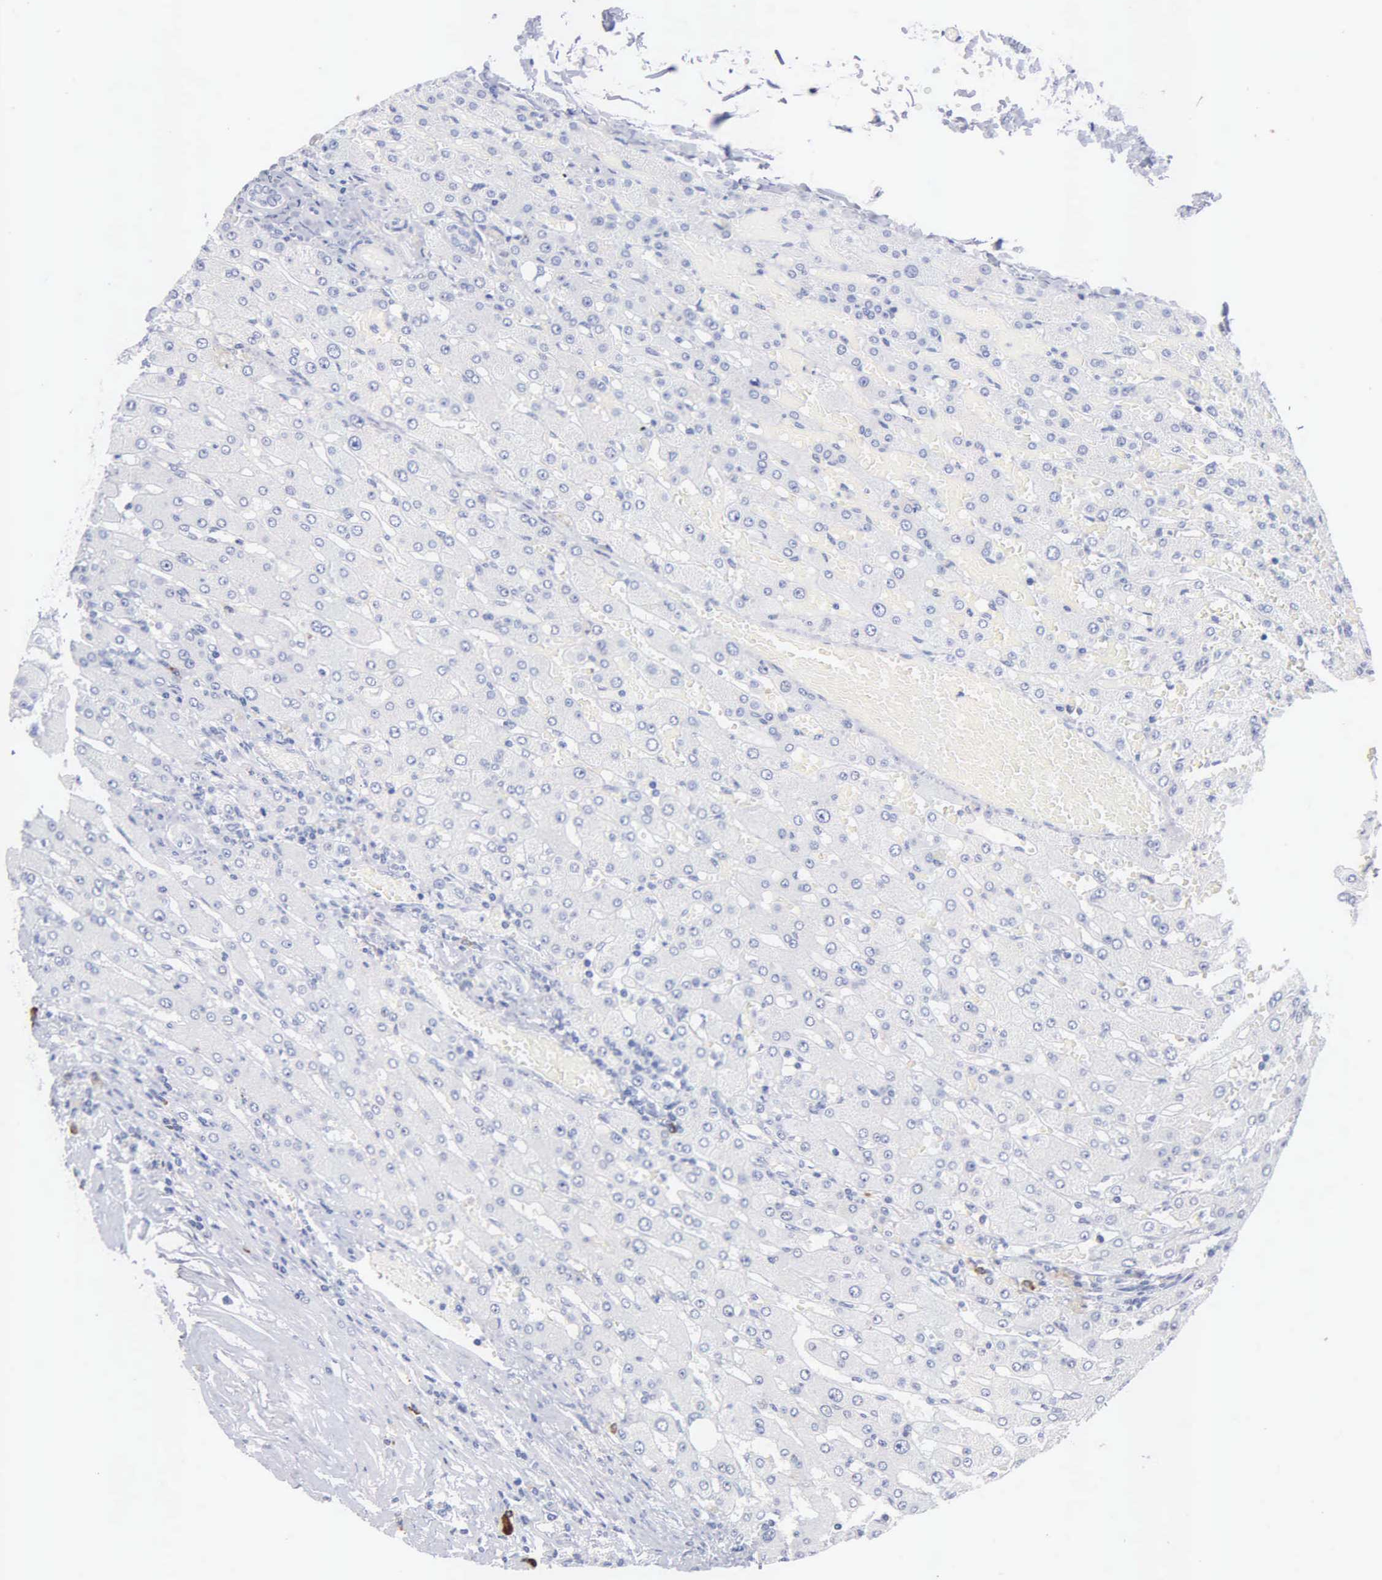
{"staining": {"intensity": "negative", "quantity": "none", "location": "none"}, "tissue": "liver", "cell_type": "Cholangiocytes", "image_type": "normal", "snomed": [{"axis": "morphology", "description": "Normal tissue, NOS"}, {"axis": "topography", "description": "Liver"}], "caption": "Protein analysis of unremarkable liver displays no significant expression in cholangiocytes.", "gene": "ASPHD2", "patient": {"sex": "female", "age": 30}}